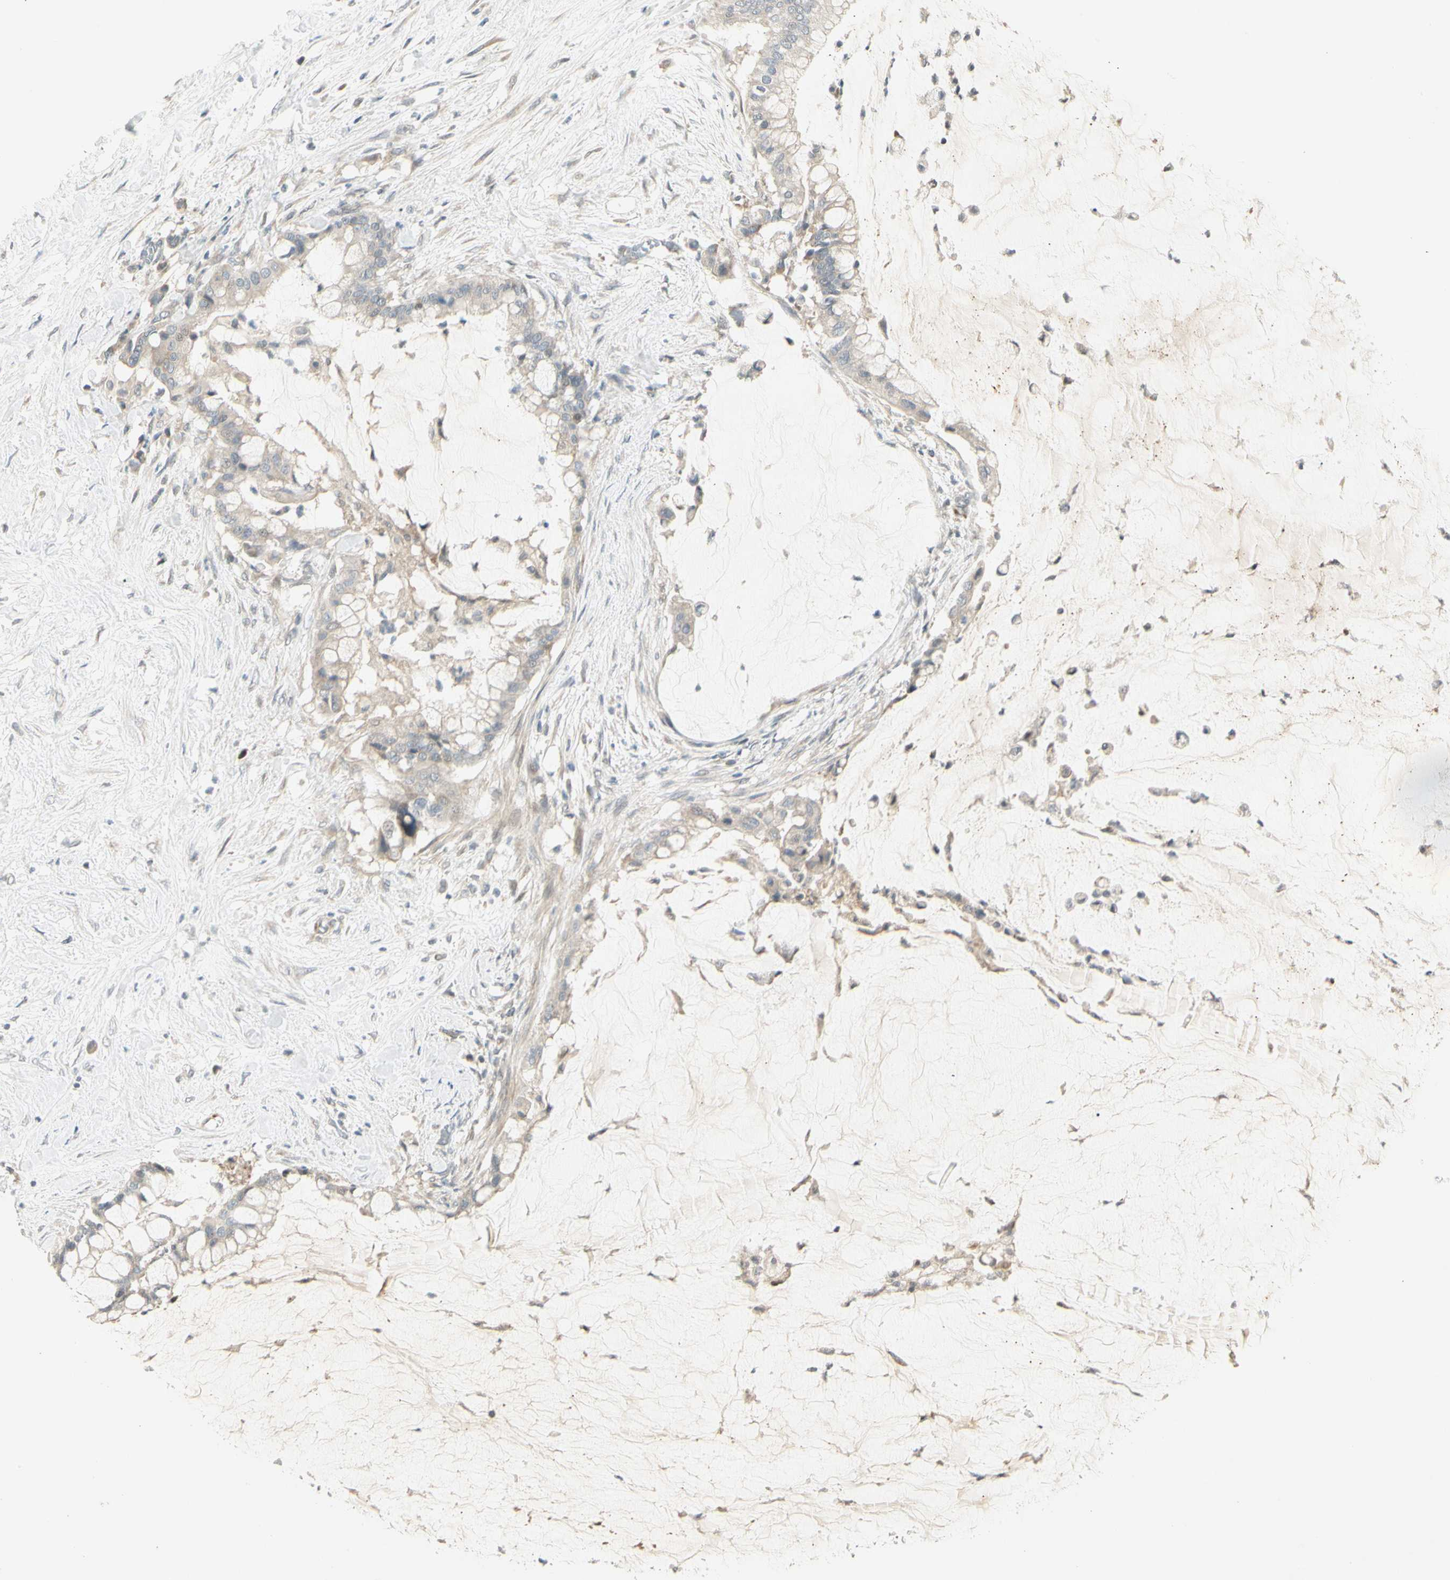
{"staining": {"intensity": "weak", "quantity": ">75%", "location": "cytoplasmic/membranous"}, "tissue": "pancreatic cancer", "cell_type": "Tumor cells", "image_type": "cancer", "snomed": [{"axis": "morphology", "description": "Adenocarcinoma, NOS"}, {"axis": "topography", "description": "Pancreas"}], "caption": "Human adenocarcinoma (pancreatic) stained with a protein marker shows weak staining in tumor cells.", "gene": "PCDHB15", "patient": {"sex": "male", "age": 41}}